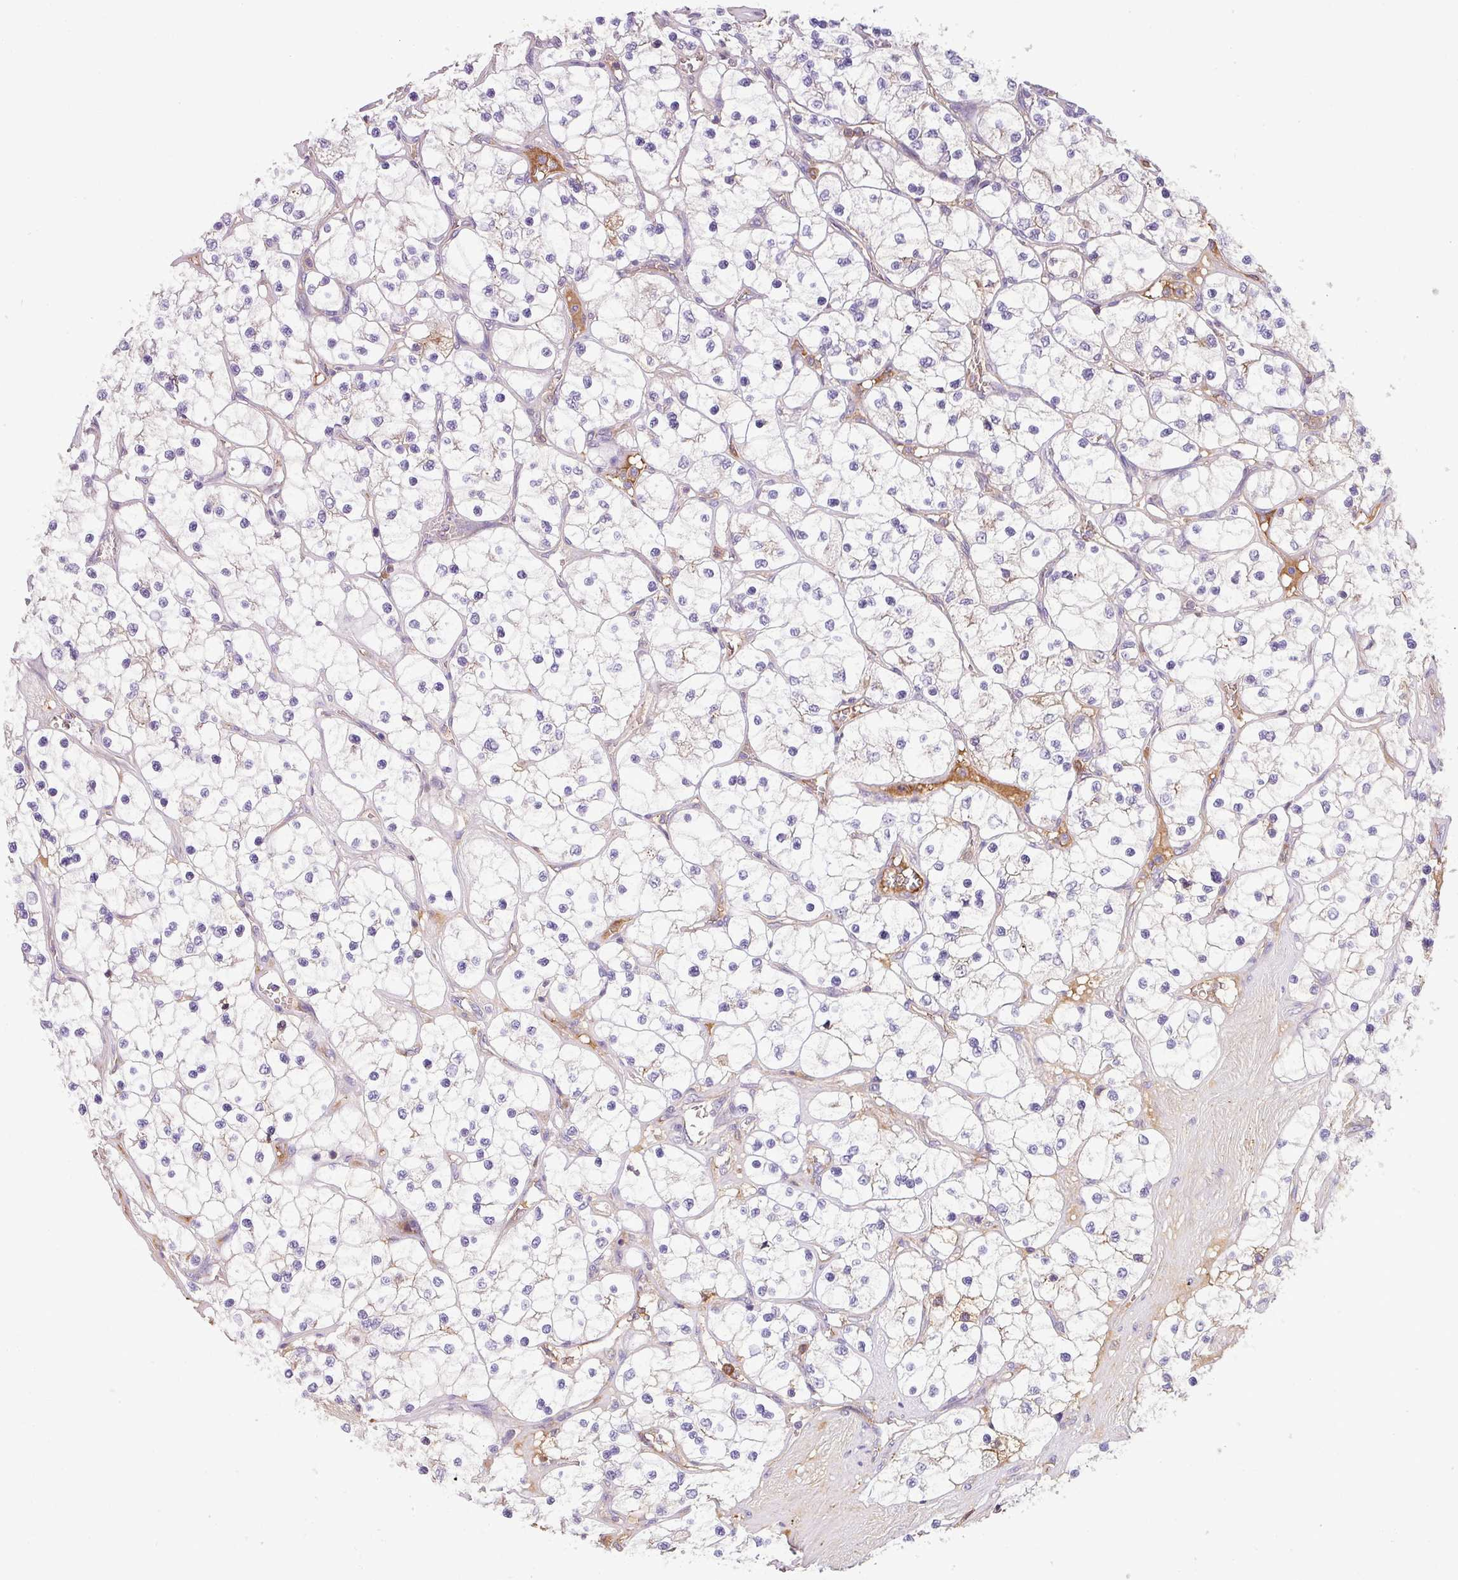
{"staining": {"intensity": "negative", "quantity": "none", "location": "none"}, "tissue": "renal cancer", "cell_type": "Tumor cells", "image_type": "cancer", "snomed": [{"axis": "morphology", "description": "Adenocarcinoma, NOS"}, {"axis": "topography", "description": "Kidney"}], "caption": "High magnification brightfield microscopy of renal cancer (adenocarcinoma) stained with DAB (brown) and counterstained with hematoxylin (blue): tumor cells show no significant positivity.", "gene": "LRRC74B", "patient": {"sex": "female", "age": 69}}